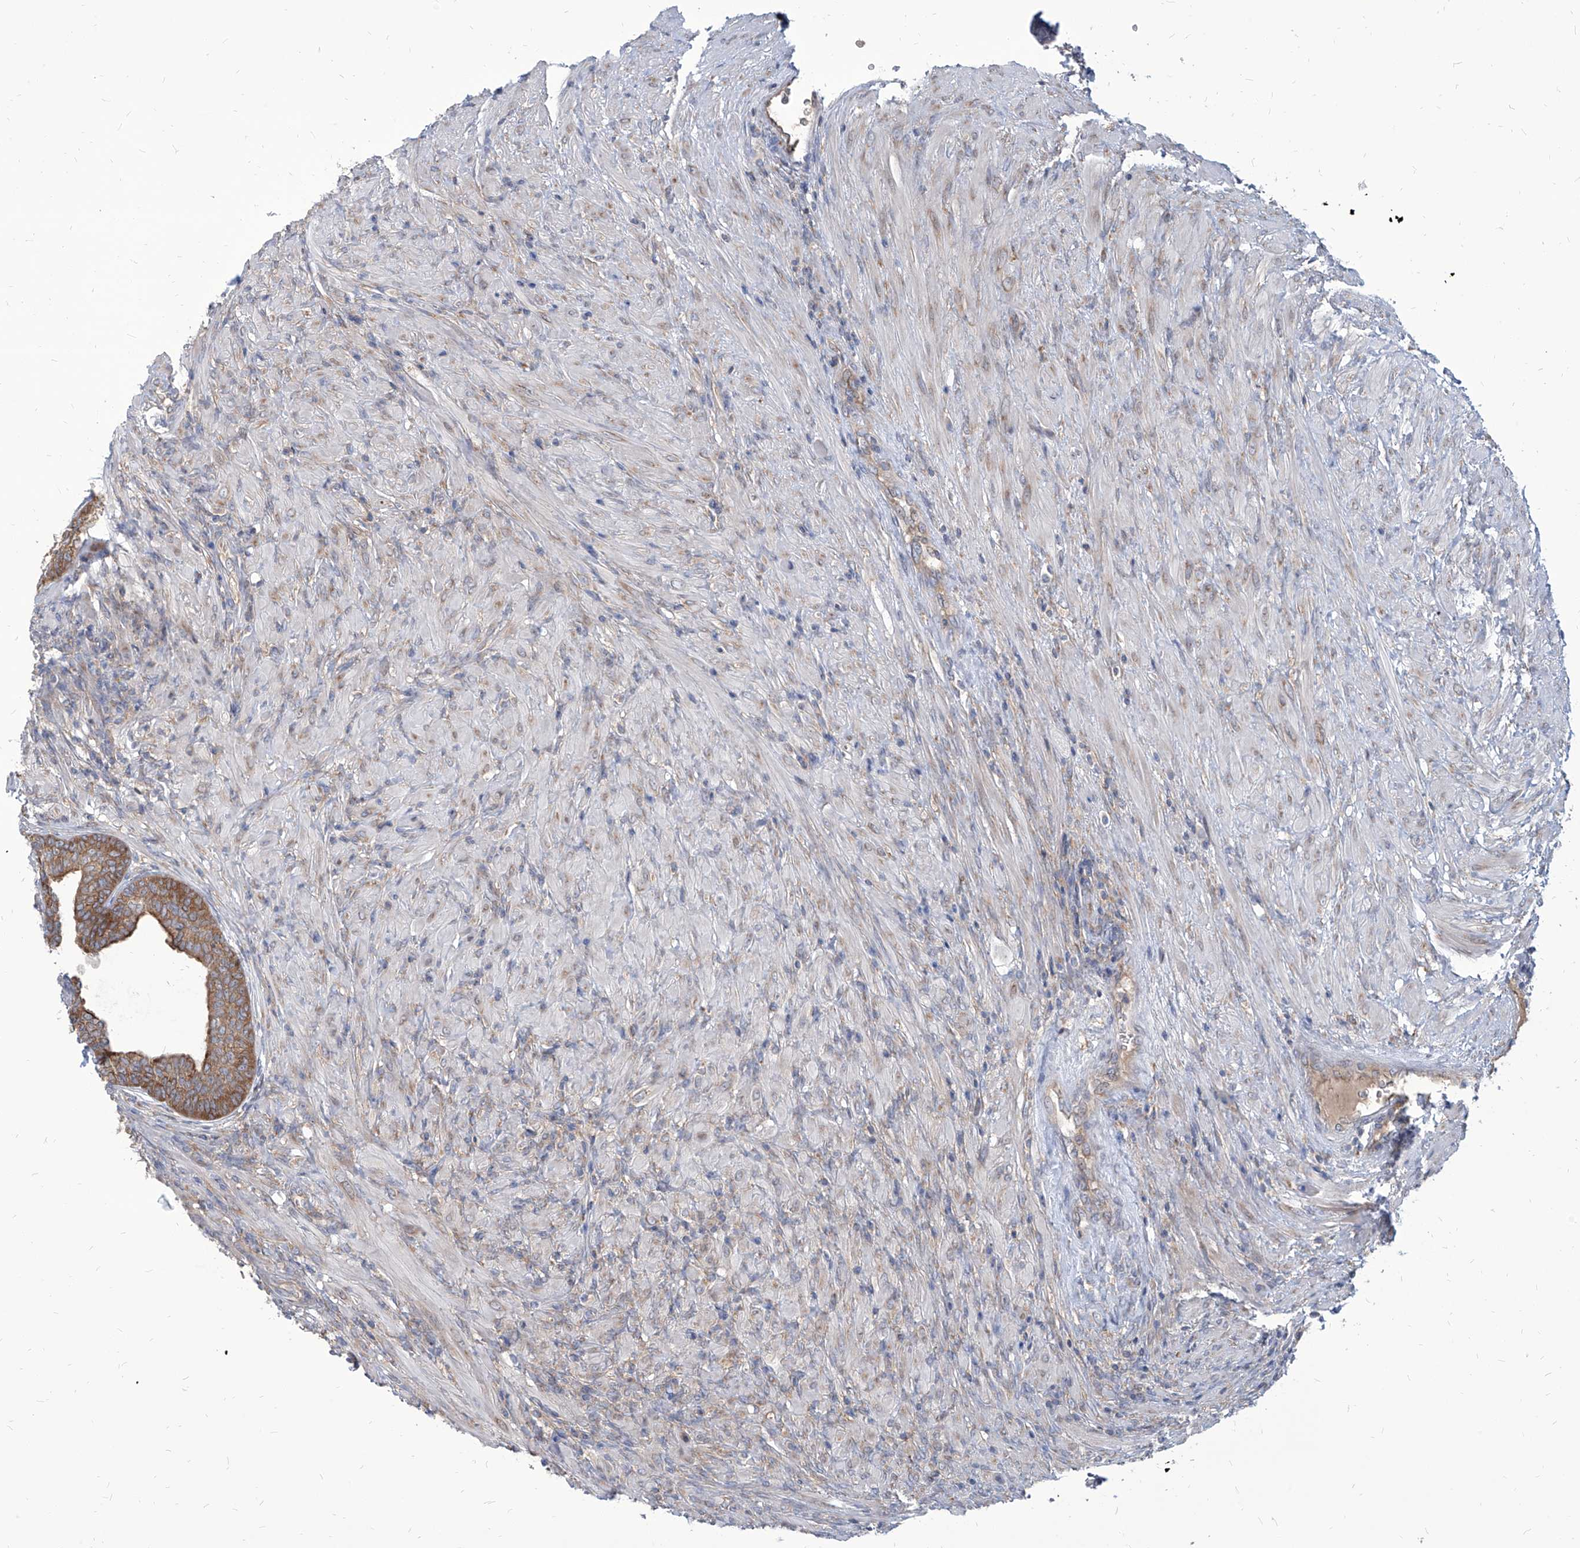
{"staining": {"intensity": "moderate", "quantity": "25%-75%", "location": "cytoplasmic/membranous"}, "tissue": "prostate", "cell_type": "Glandular cells", "image_type": "normal", "snomed": [{"axis": "morphology", "description": "Normal tissue, NOS"}, {"axis": "topography", "description": "Prostate"}], "caption": "Immunohistochemical staining of normal human prostate reveals medium levels of moderate cytoplasmic/membranous expression in about 25%-75% of glandular cells. The staining is performed using DAB (3,3'-diaminobenzidine) brown chromogen to label protein expression. The nuclei are counter-stained blue using hematoxylin.", "gene": "FAM83B", "patient": {"sex": "male", "age": 76}}